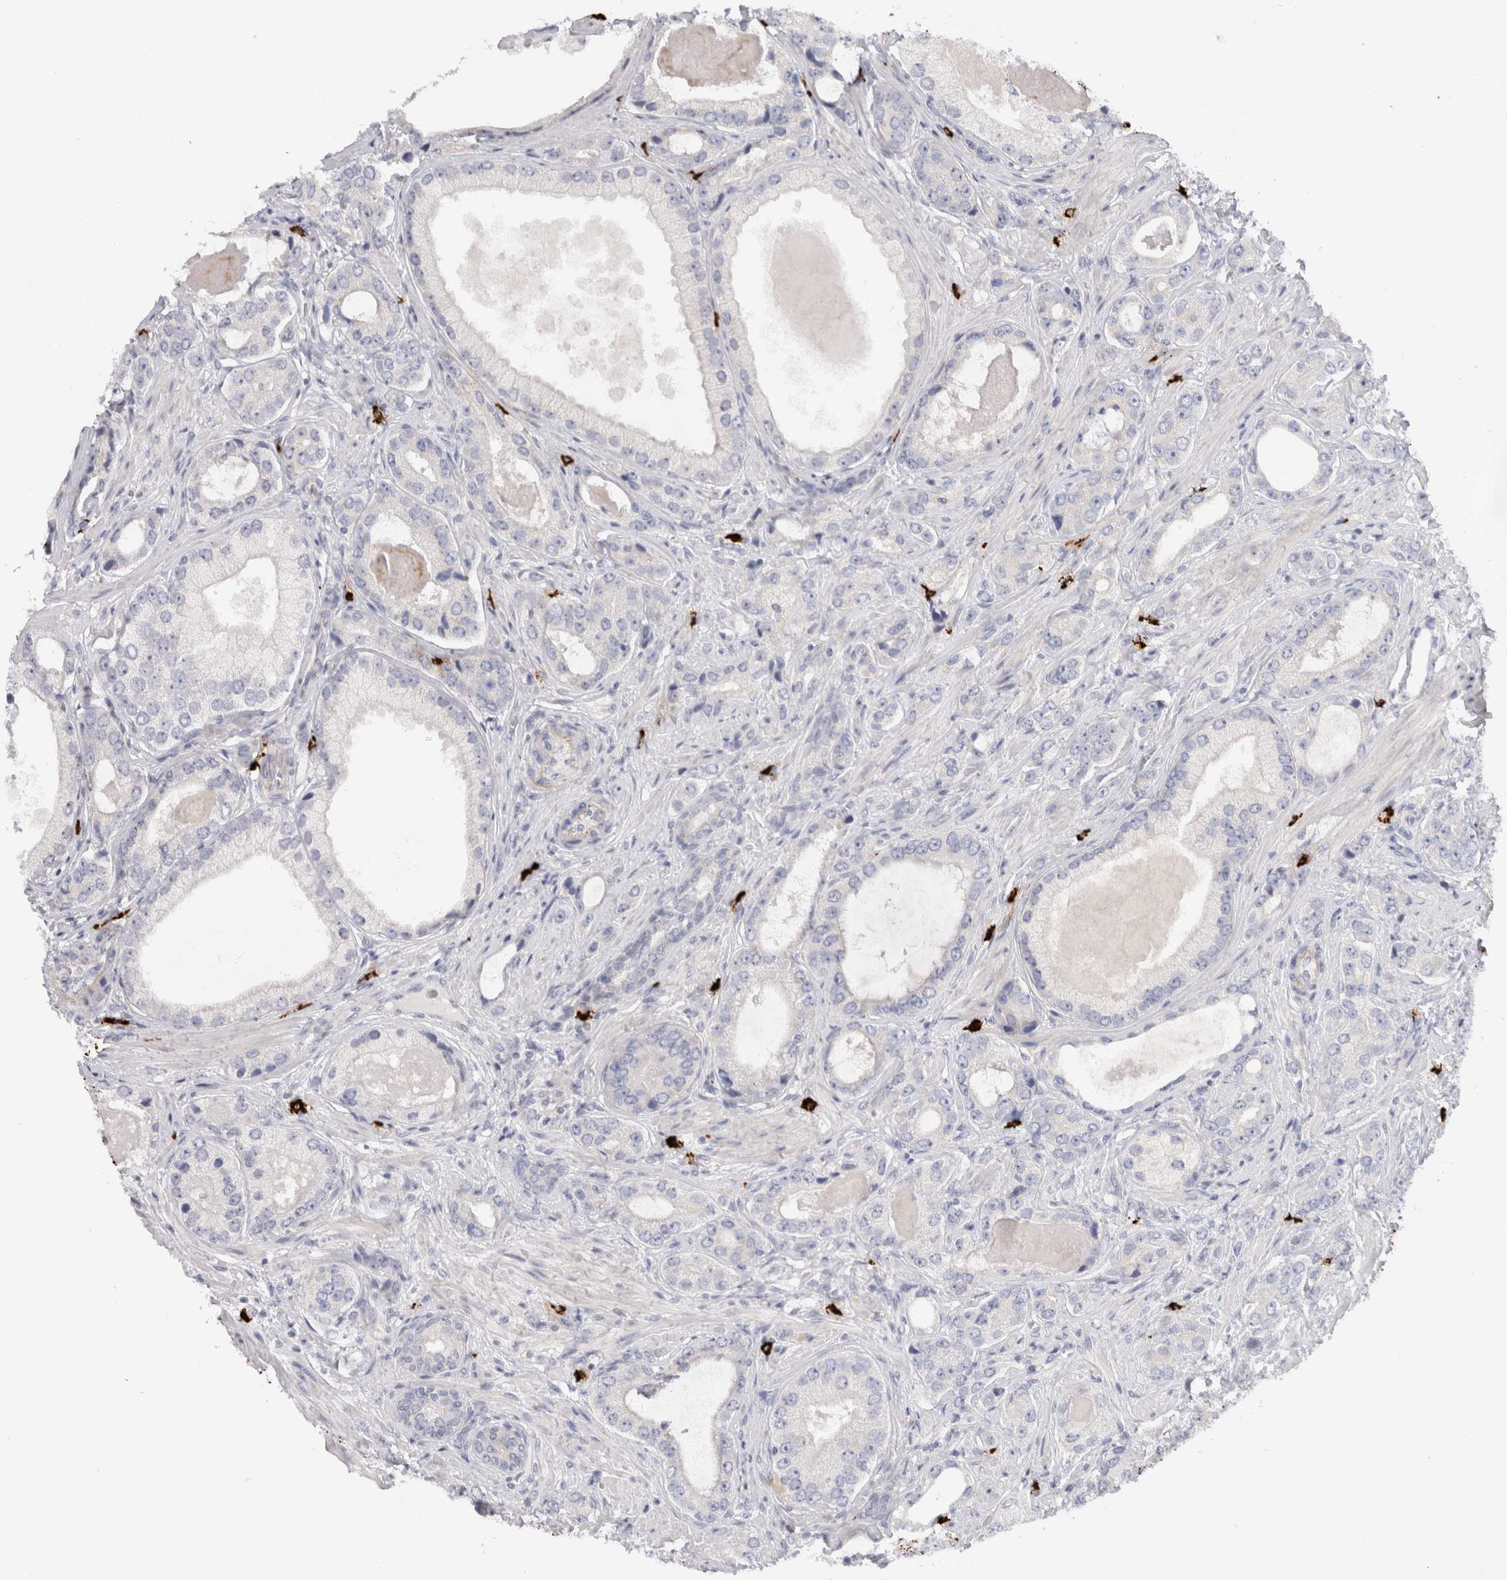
{"staining": {"intensity": "negative", "quantity": "none", "location": "none"}, "tissue": "prostate cancer", "cell_type": "Tumor cells", "image_type": "cancer", "snomed": [{"axis": "morphology", "description": "Normal tissue, NOS"}, {"axis": "morphology", "description": "Adenocarcinoma, High grade"}, {"axis": "topography", "description": "Prostate"}, {"axis": "topography", "description": "Peripheral nerve tissue"}], "caption": "A histopathology image of human adenocarcinoma (high-grade) (prostate) is negative for staining in tumor cells.", "gene": "SPINK2", "patient": {"sex": "male", "age": 59}}